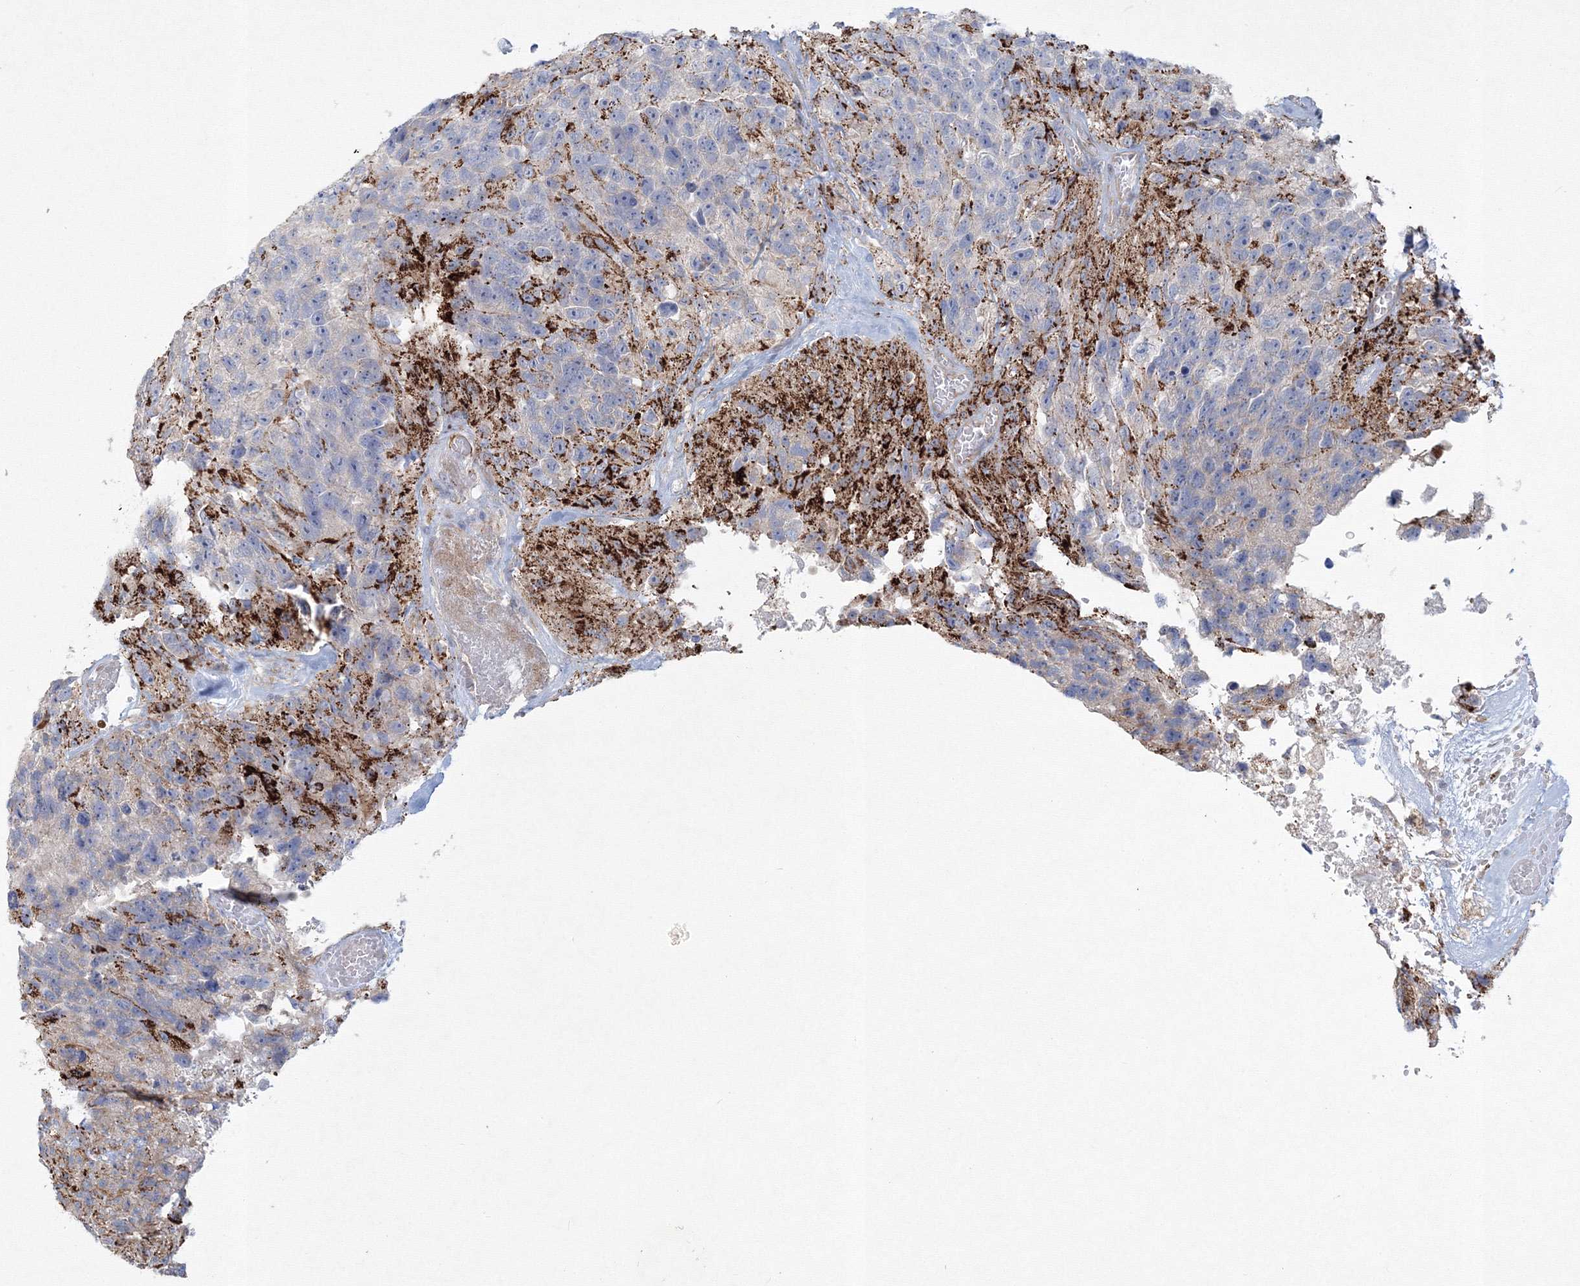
{"staining": {"intensity": "negative", "quantity": "none", "location": "none"}, "tissue": "glioma", "cell_type": "Tumor cells", "image_type": "cancer", "snomed": [{"axis": "morphology", "description": "Glioma, malignant, High grade"}, {"axis": "topography", "description": "Brain"}], "caption": "Tumor cells show no significant protein staining in high-grade glioma (malignant).", "gene": "WDR49", "patient": {"sex": "male", "age": 69}}